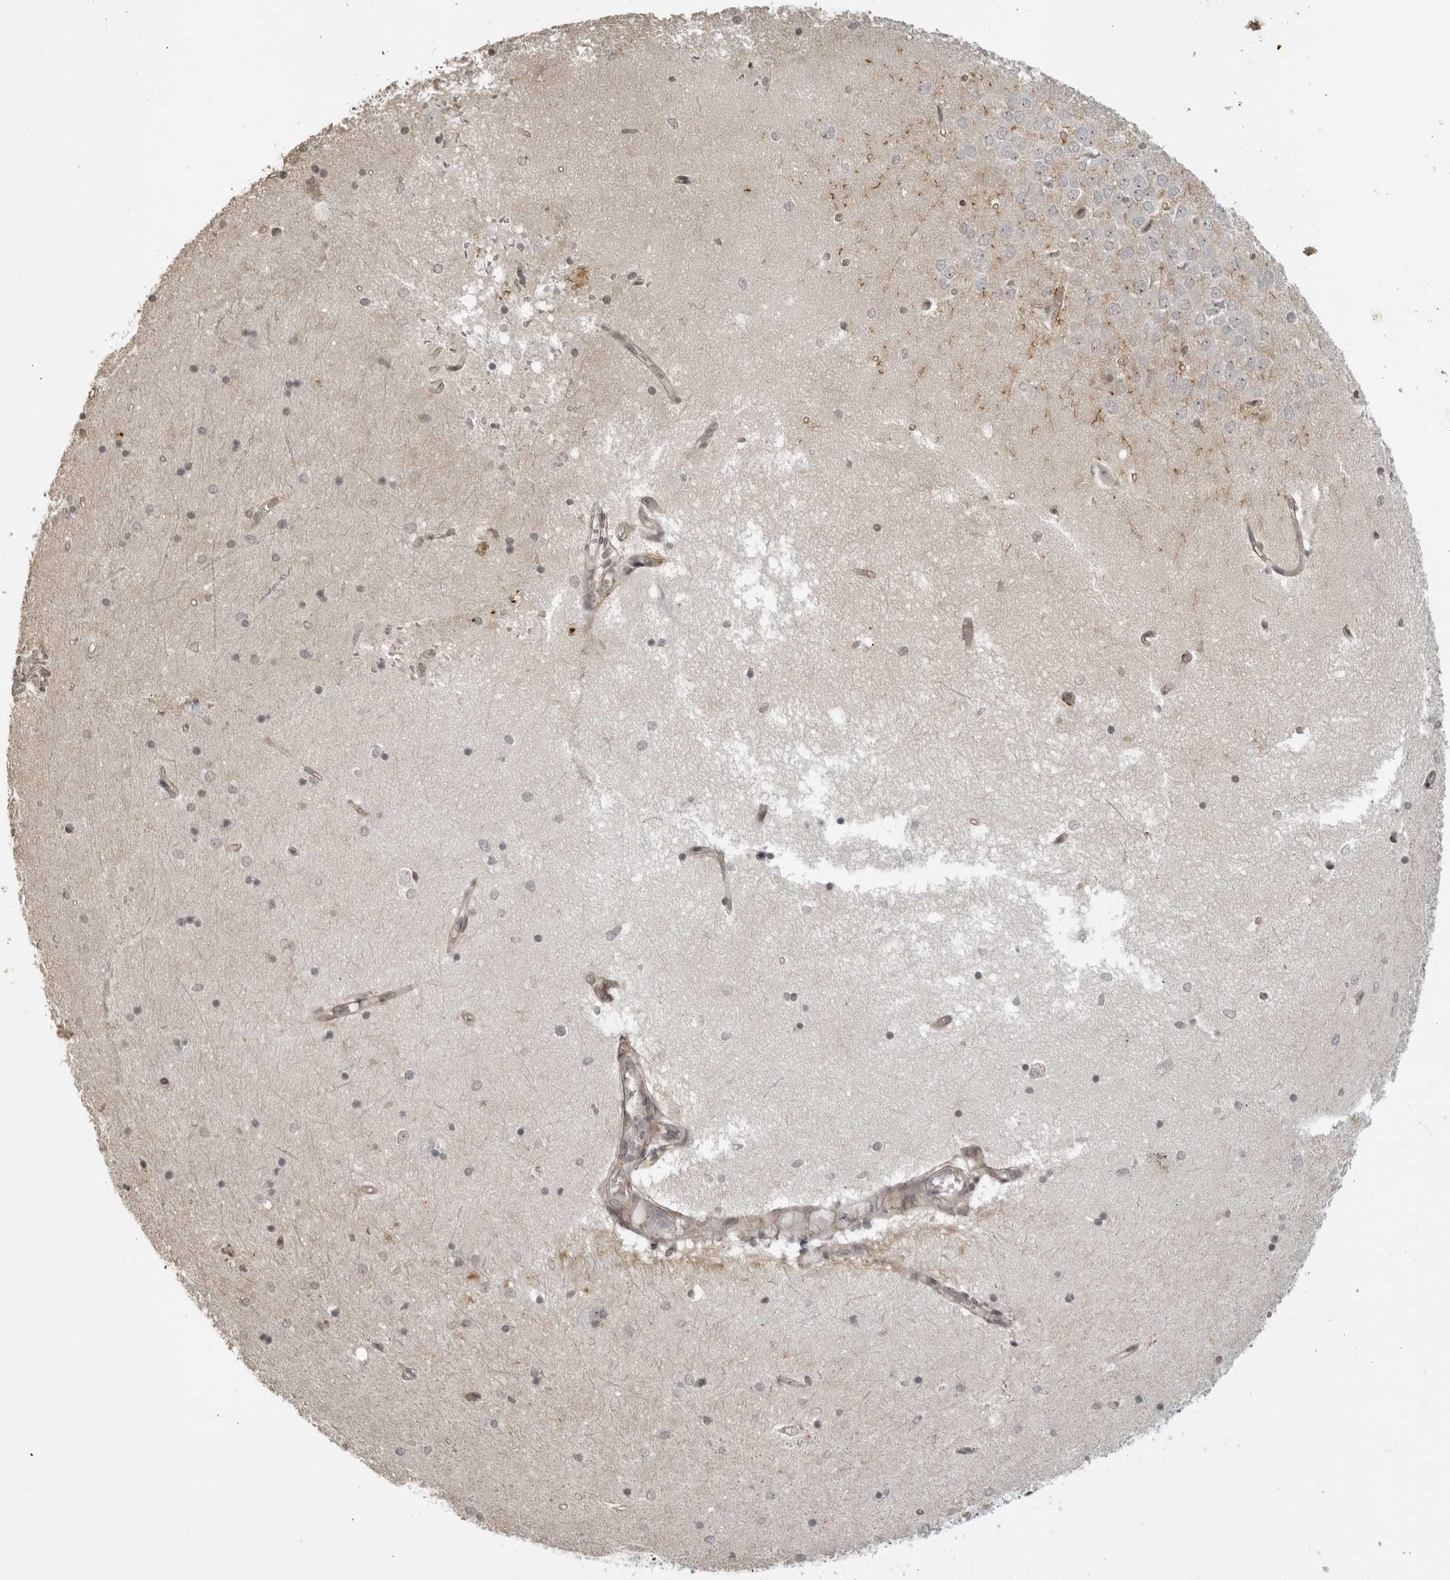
{"staining": {"intensity": "negative", "quantity": "none", "location": "none"}, "tissue": "hippocampus", "cell_type": "Glial cells", "image_type": "normal", "snomed": [{"axis": "morphology", "description": "Normal tissue, NOS"}, {"axis": "topography", "description": "Hippocampus"}], "caption": "Immunohistochemistry of benign human hippocampus reveals no expression in glial cells. (Stains: DAB immunohistochemistry (IHC) with hematoxylin counter stain, Microscopy: brightfield microscopy at high magnification).", "gene": "TCF21", "patient": {"sex": "male", "age": 45}}